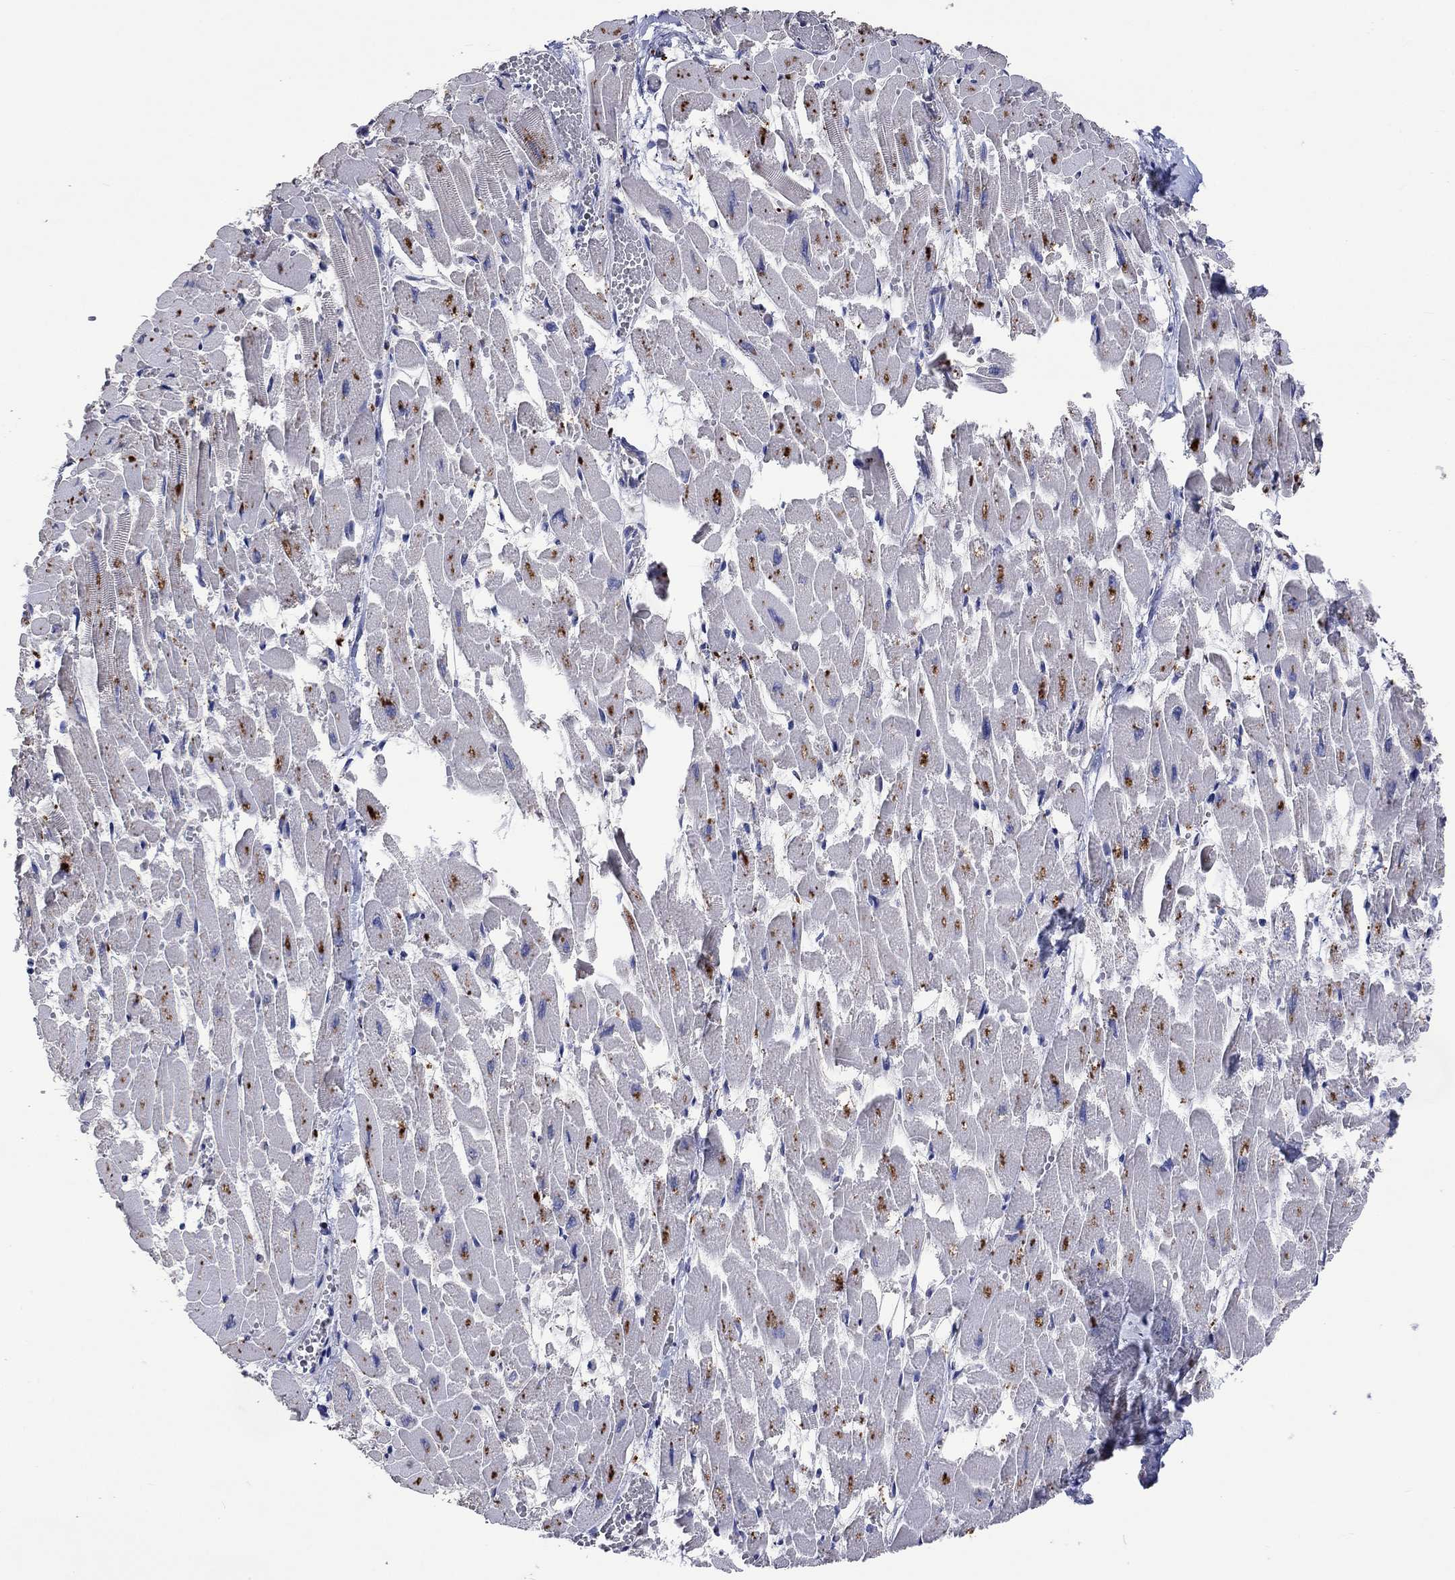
{"staining": {"intensity": "strong", "quantity": "<25%", "location": "cytoplasmic/membranous"}, "tissue": "heart muscle", "cell_type": "Cardiomyocytes", "image_type": "normal", "snomed": [{"axis": "morphology", "description": "Normal tissue, NOS"}, {"axis": "topography", "description": "Heart"}], "caption": "A histopathology image showing strong cytoplasmic/membranous expression in about <25% of cardiomyocytes in unremarkable heart muscle, as visualized by brown immunohistochemical staining.", "gene": "CTSB", "patient": {"sex": "female", "age": 52}}